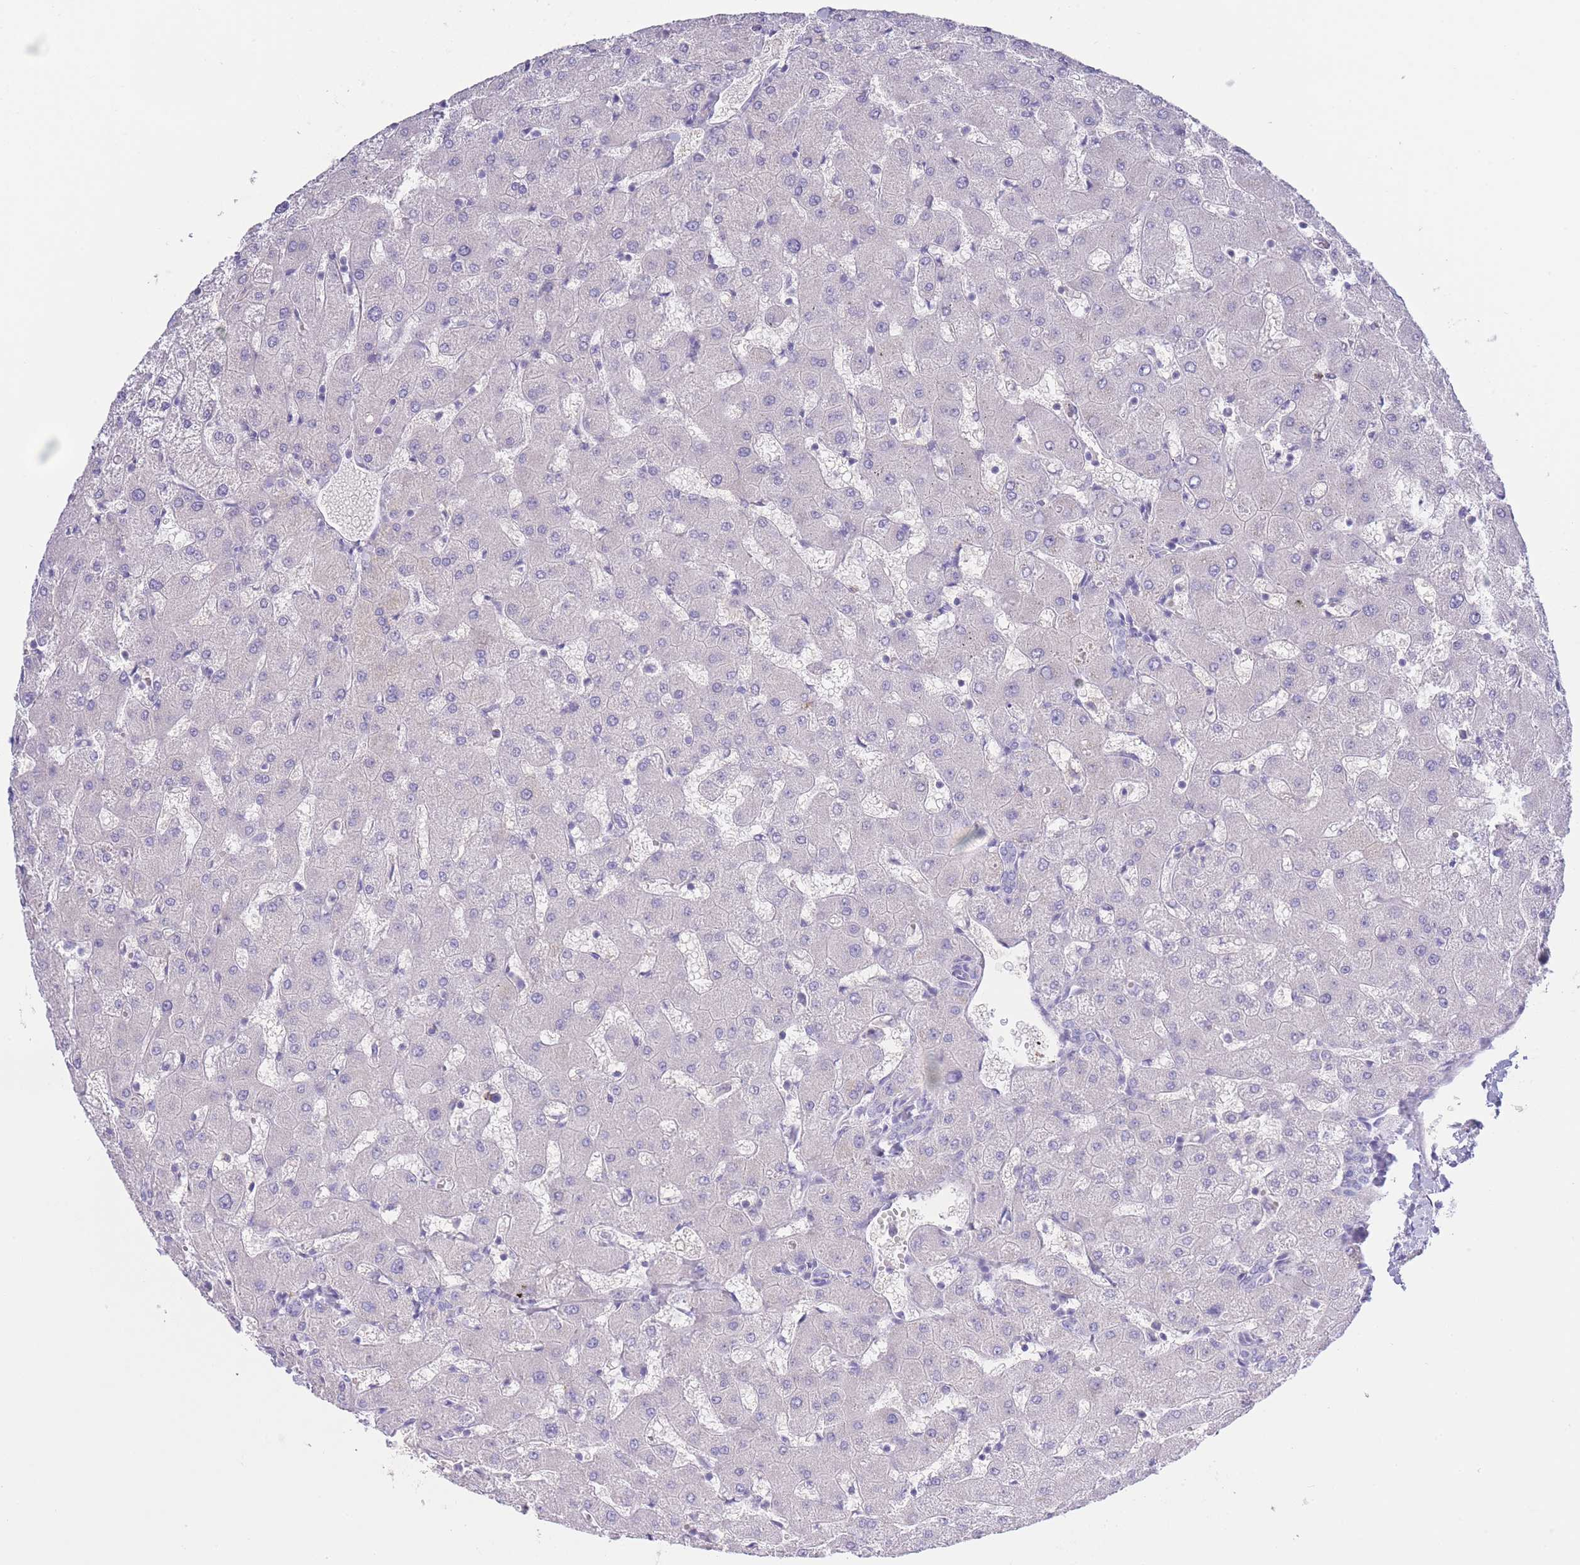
{"staining": {"intensity": "negative", "quantity": "none", "location": "none"}, "tissue": "liver", "cell_type": "Cholangiocytes", "image_type": "normal", "snomed": [{"axis": "morphology", "description": "Normal tissue, NOS"}, {"axis": "topography", "description": "Liver"}], "caption": "Protein analysis of unremarkable liver displays no significant positivity in cholangiocytes. Brightfield microscopy of immunohistochemistry stained with DAB (brown) and hematoxylin (blue), captured at high magnification.", "gene": "CD37", "patient": {"sex": "female", "age": 63}}